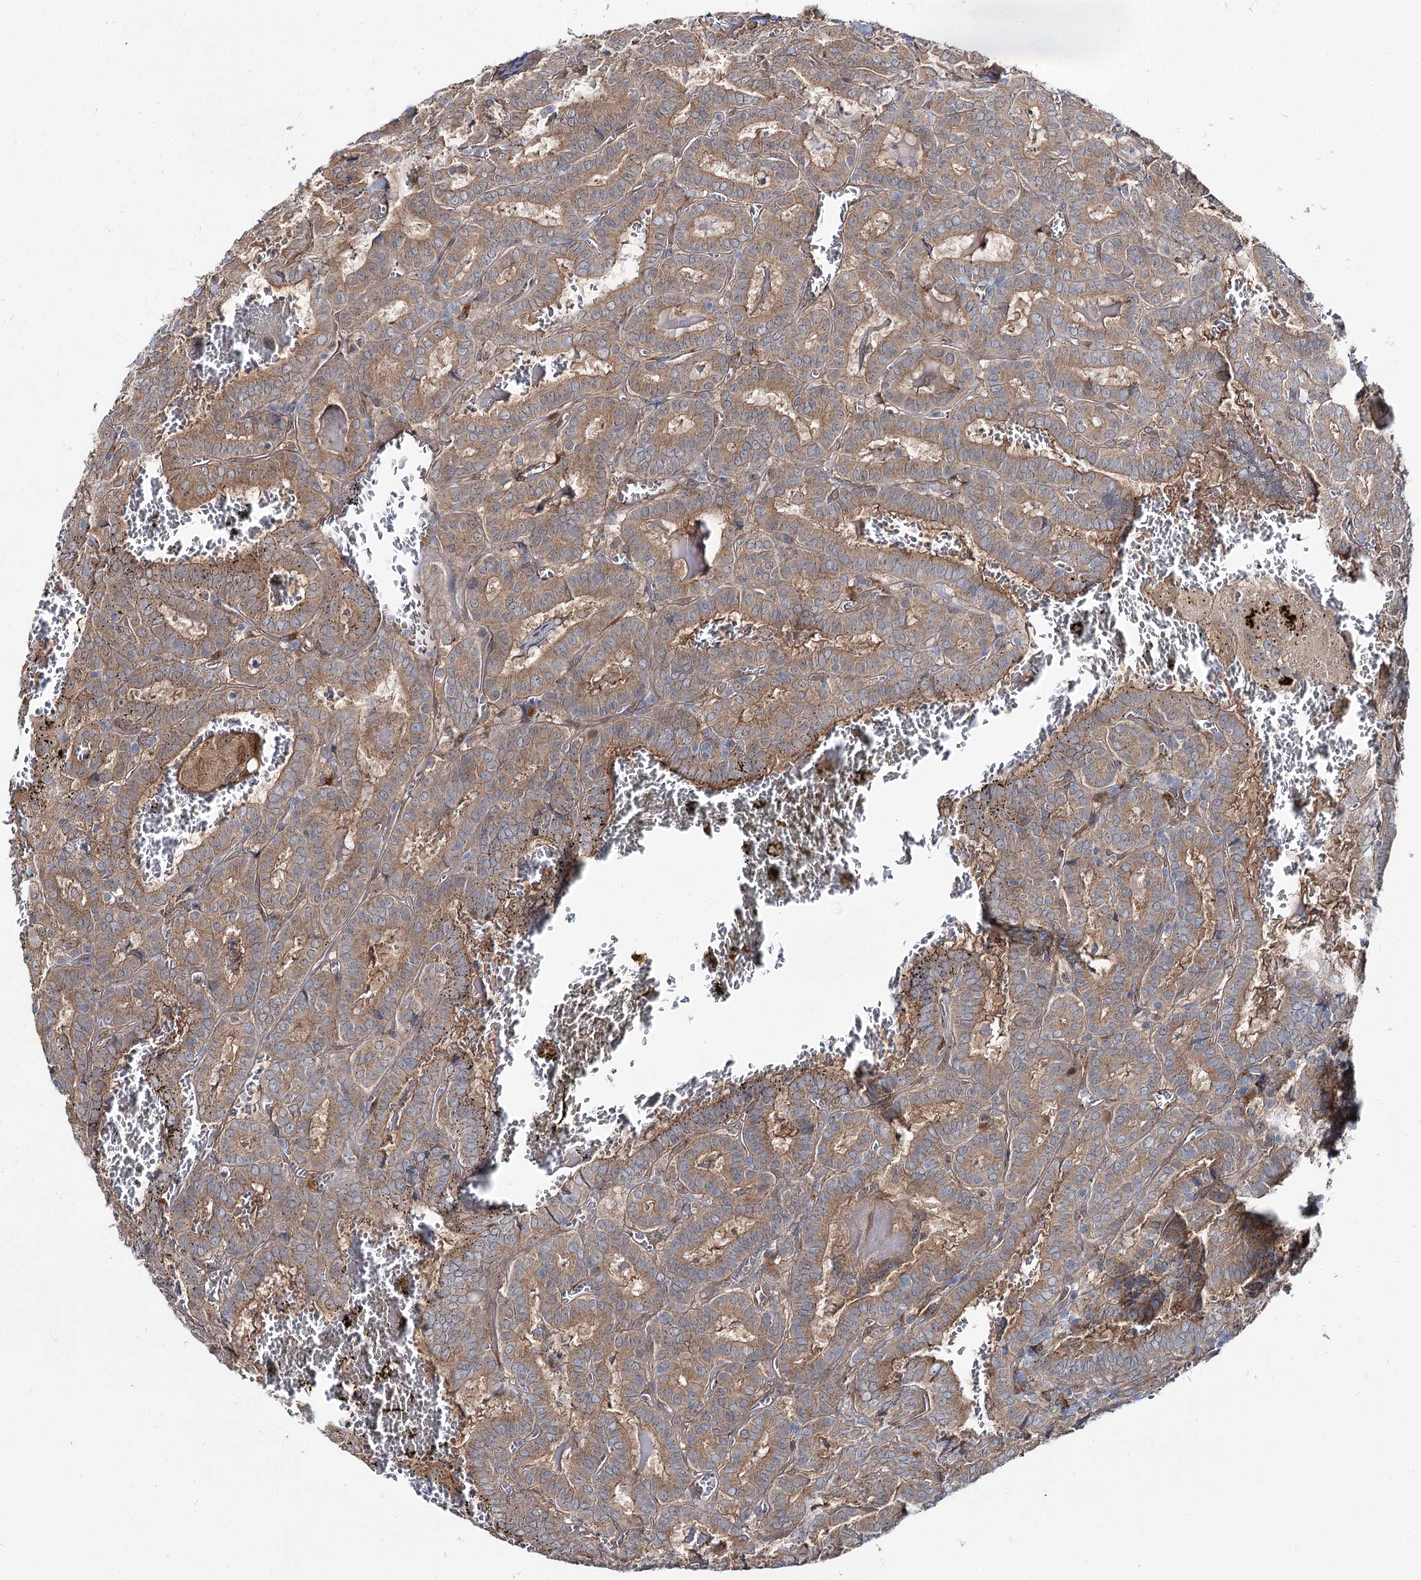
{"staining": {"intensity": "moderate", "quantity": ">75%", "location": "cytoplasmic/membranous"}, "tissue": "thyroid cancer", "cell_type": "Tumor cells", "image_type": "cancer", "snomed": [{"axis": "morphology", "description": "Papillary adenocarcinoma, NOS"}, {"axis": "topography", "description": "Thyroid gland"}], "caption": "Protein expression analysis of human thyroid papillary adenocarcinoma reveals moderate cytoplasmic/membranous expression in about >75% of tumor cells.", "gene": "SPART", "patient": {"sex": "female", "age": 72}}